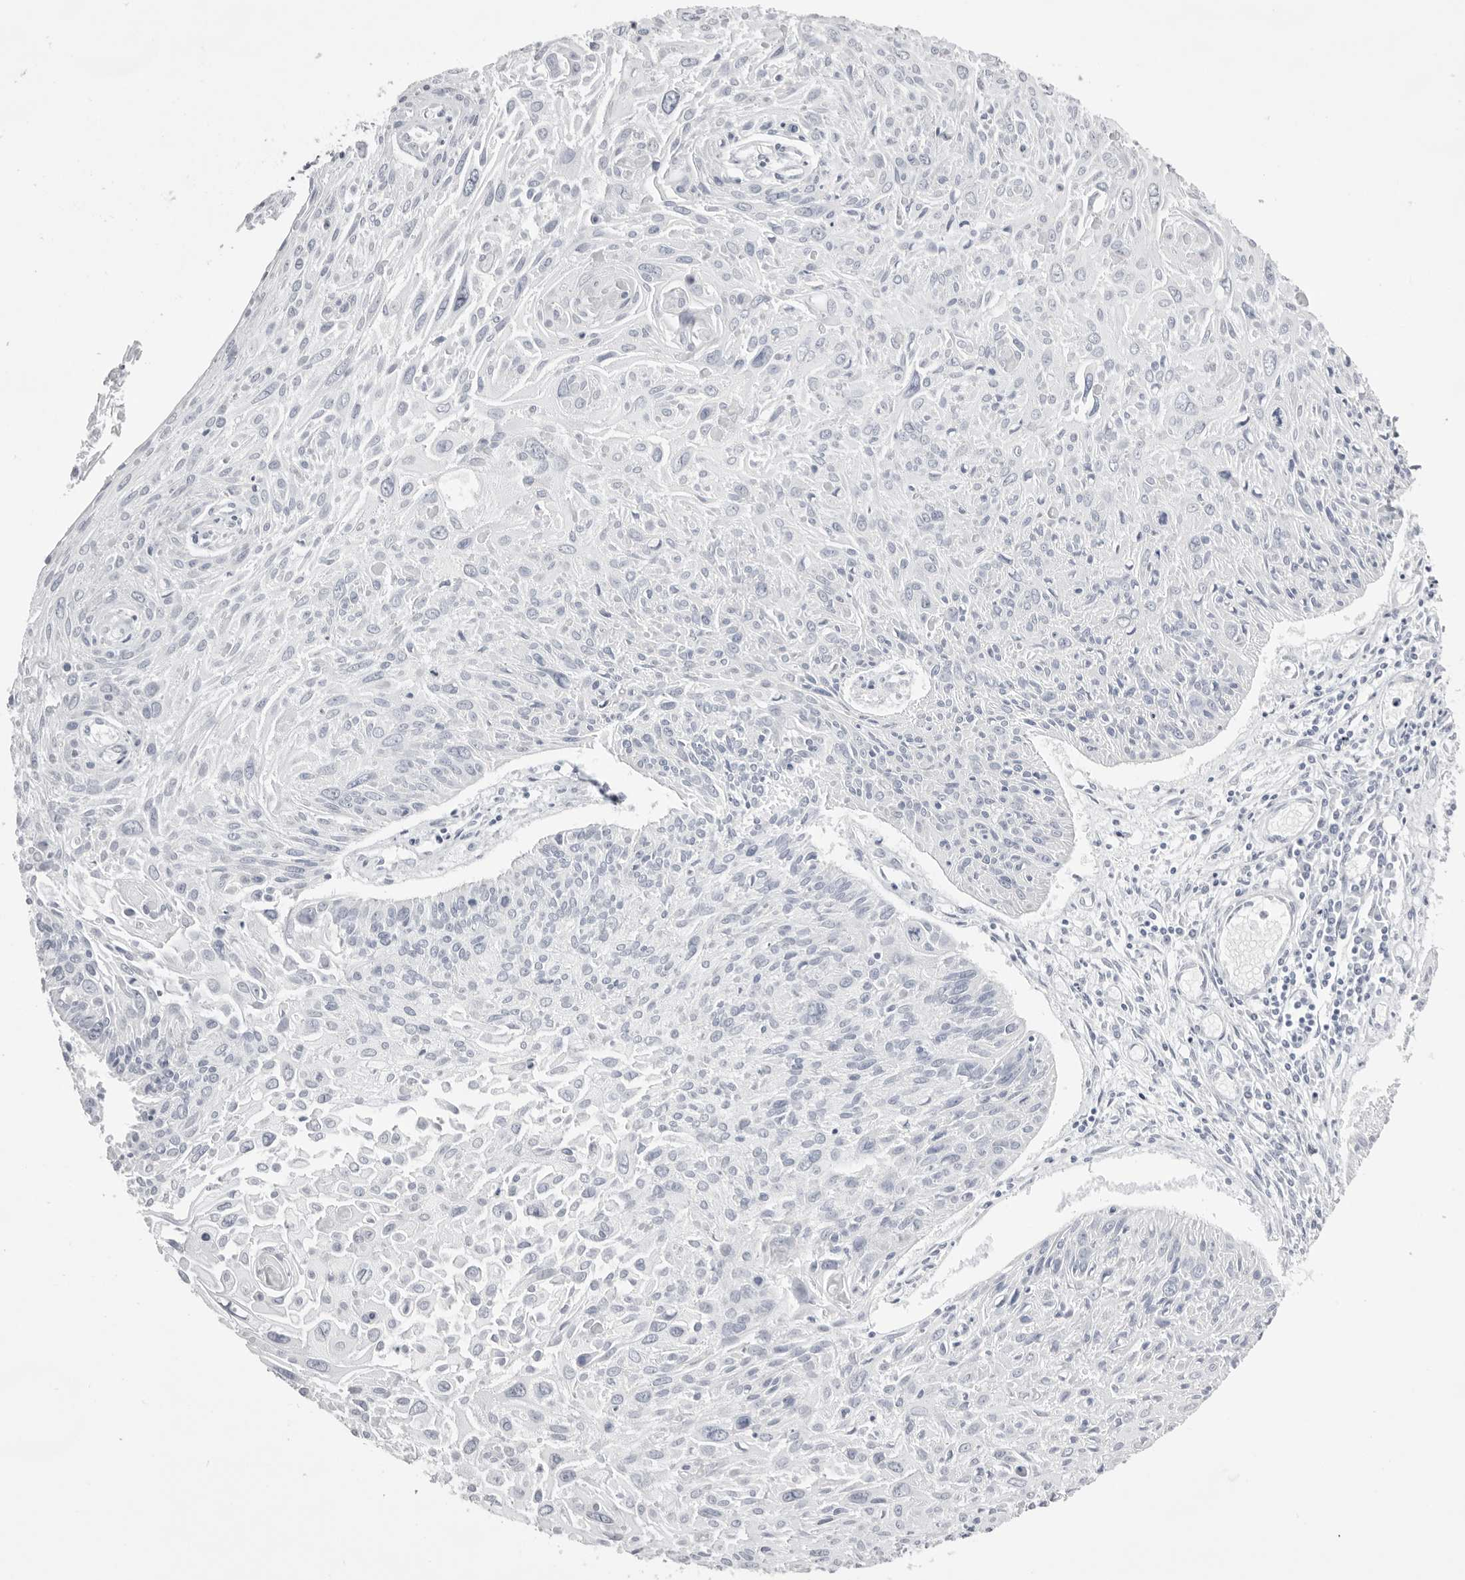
{"staining": {"intensity": "negative", "quantity": "none", "location": "none"}, "tissue": "cervical cancer", "cell_type": "Tumor cells", "image_type": "cancer", "snomed": [{"axis": "morphology", "description": "Squamous cell carcinoma, NOS"}, {"axis": "topography", "description": "Cervix"}], "caption": "This image is of cervical cancer (squamous cell carcinoma) stained with immunohistochemistry (IHC) to label a protein in brown with the nuclei are counter-stained blue. There is no positivity in tumor cells. (Stains: DAB (3,3'-diaminobenzidine) immunohistochemistry (IHC) with hematoxylin counter stain, Microscopy: brightfield microscopy at high magnification).", "gene": "TMOD4", "patient": {"sex": "female", "age": 51}}